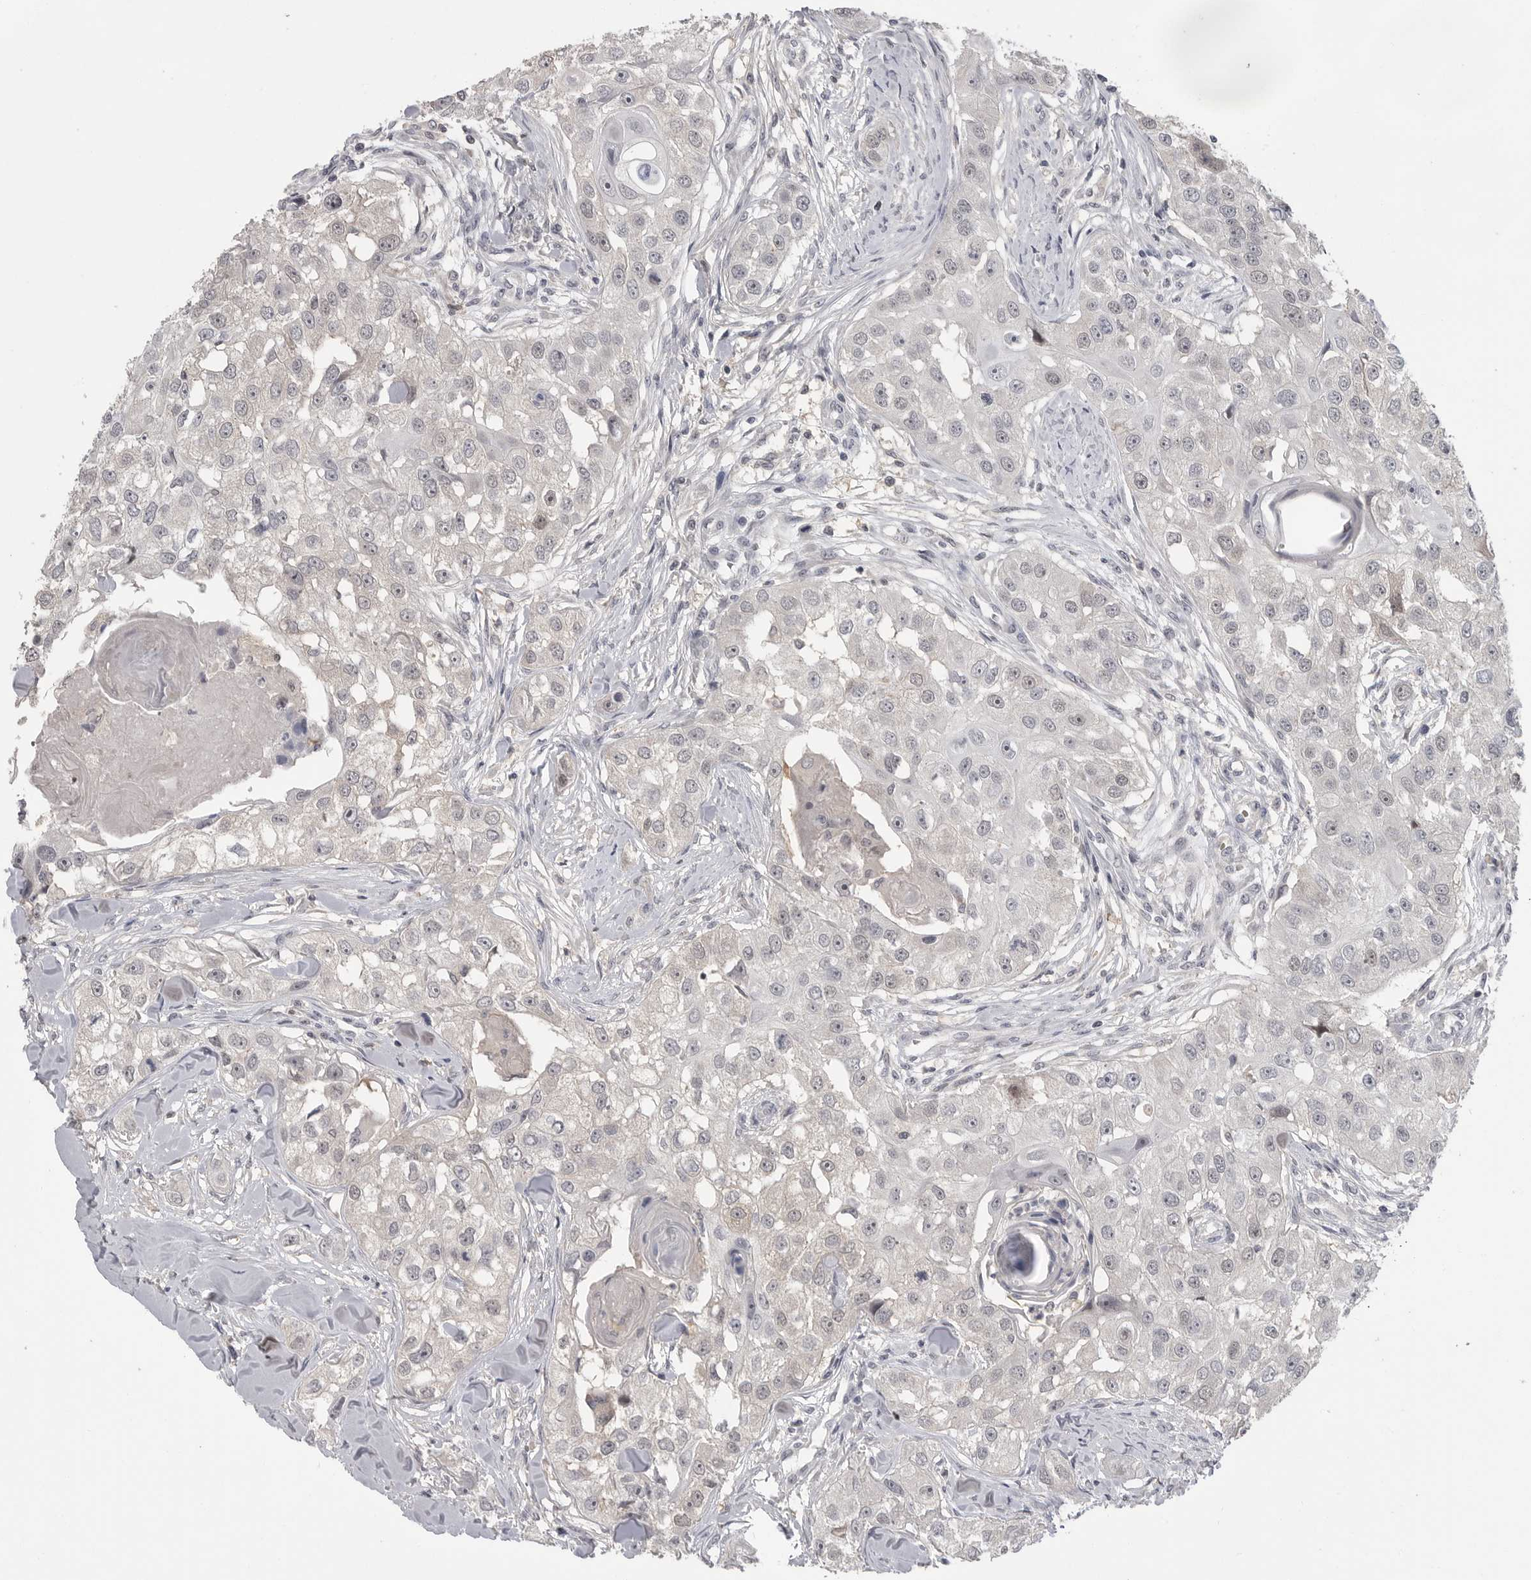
{"staining": {"intensity": "negative", "quantity": "none", "location": "none"}, "tissue": "head and neck cancer", "cell_type": "Tumor cells", "image_type": "cancer", "snomed": [{"axis": "morphology", "description": "Normal tissue, NOS"}, {"axis": "morphology", "description": "Squamous cell carcinoma, NOS"}, {"axis": "topography", "description": "Skeletal muscle"}, {"axis": "topography", "description": "Head-Neck"}], "caption": "Tumor cells show no significant positivity in squamous cell carcinoma (head and neck). (DAB (3,3'-diaminobenzidine) IHC, high magnification).", "gene": "PLEKHF1", "patient": {"sex": "male", "age": 51}}